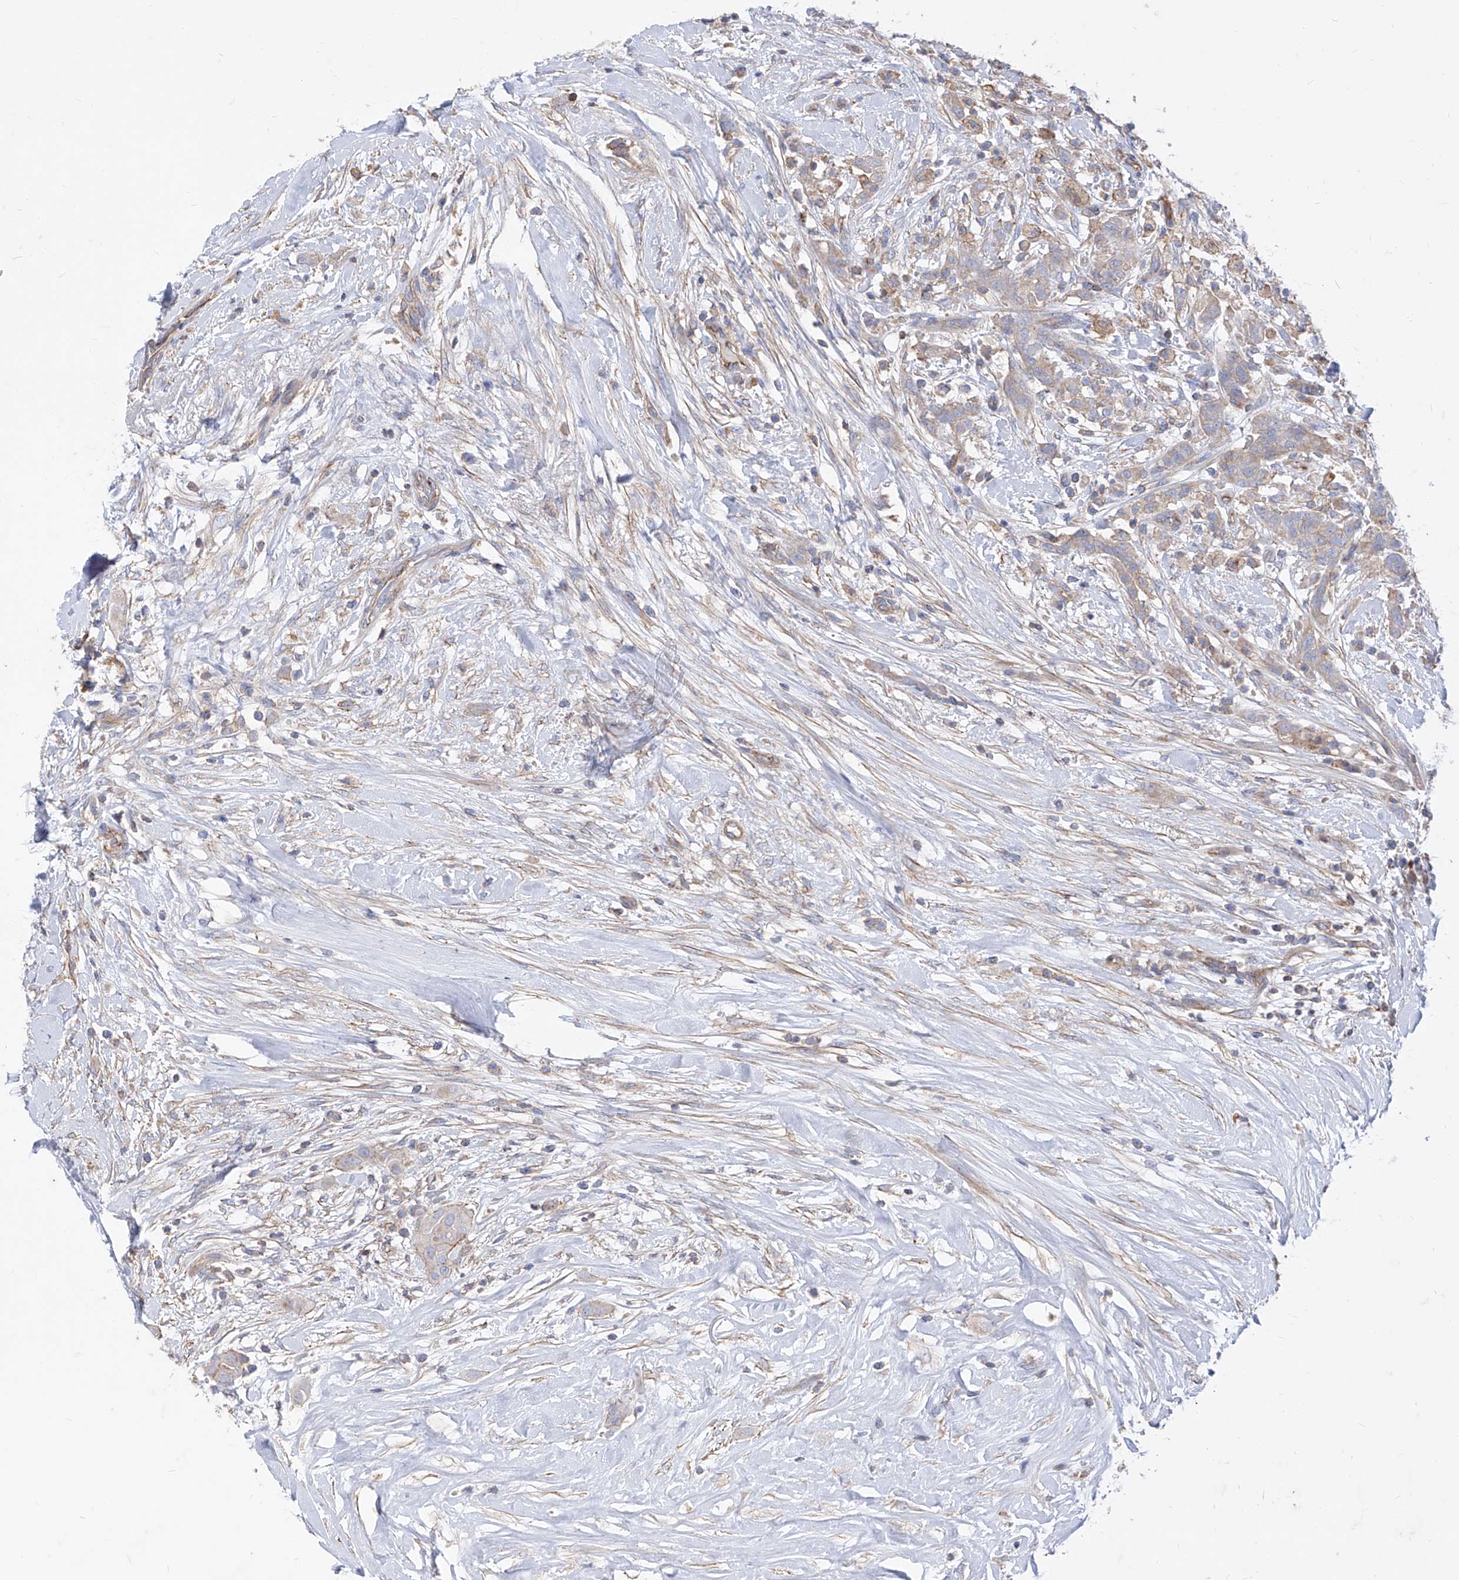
{"staining": {"intensity": "negative", "quantity": "none", "location": "none"}, "tissue": "thyroid cancer", "cell_type": "Tumor cells", "image_type": "cancer", "snomed": [{"axis": "morphology", "description": "Papillary adenocarcinoma, NOS"}, {"axis": "topography", "description": "Thyroid gland"}], "caption": "Immunohistochemistry (IHC) micrograph of human thyroid papillary adenocarcinoma stained for a protein (brown), which reveals no positivity in tumor cells. (Brightfield microscopy of DAB IHC at high magnification).", "gene": "C1orf74", "patient": {"sex": "female", "age": 59}}